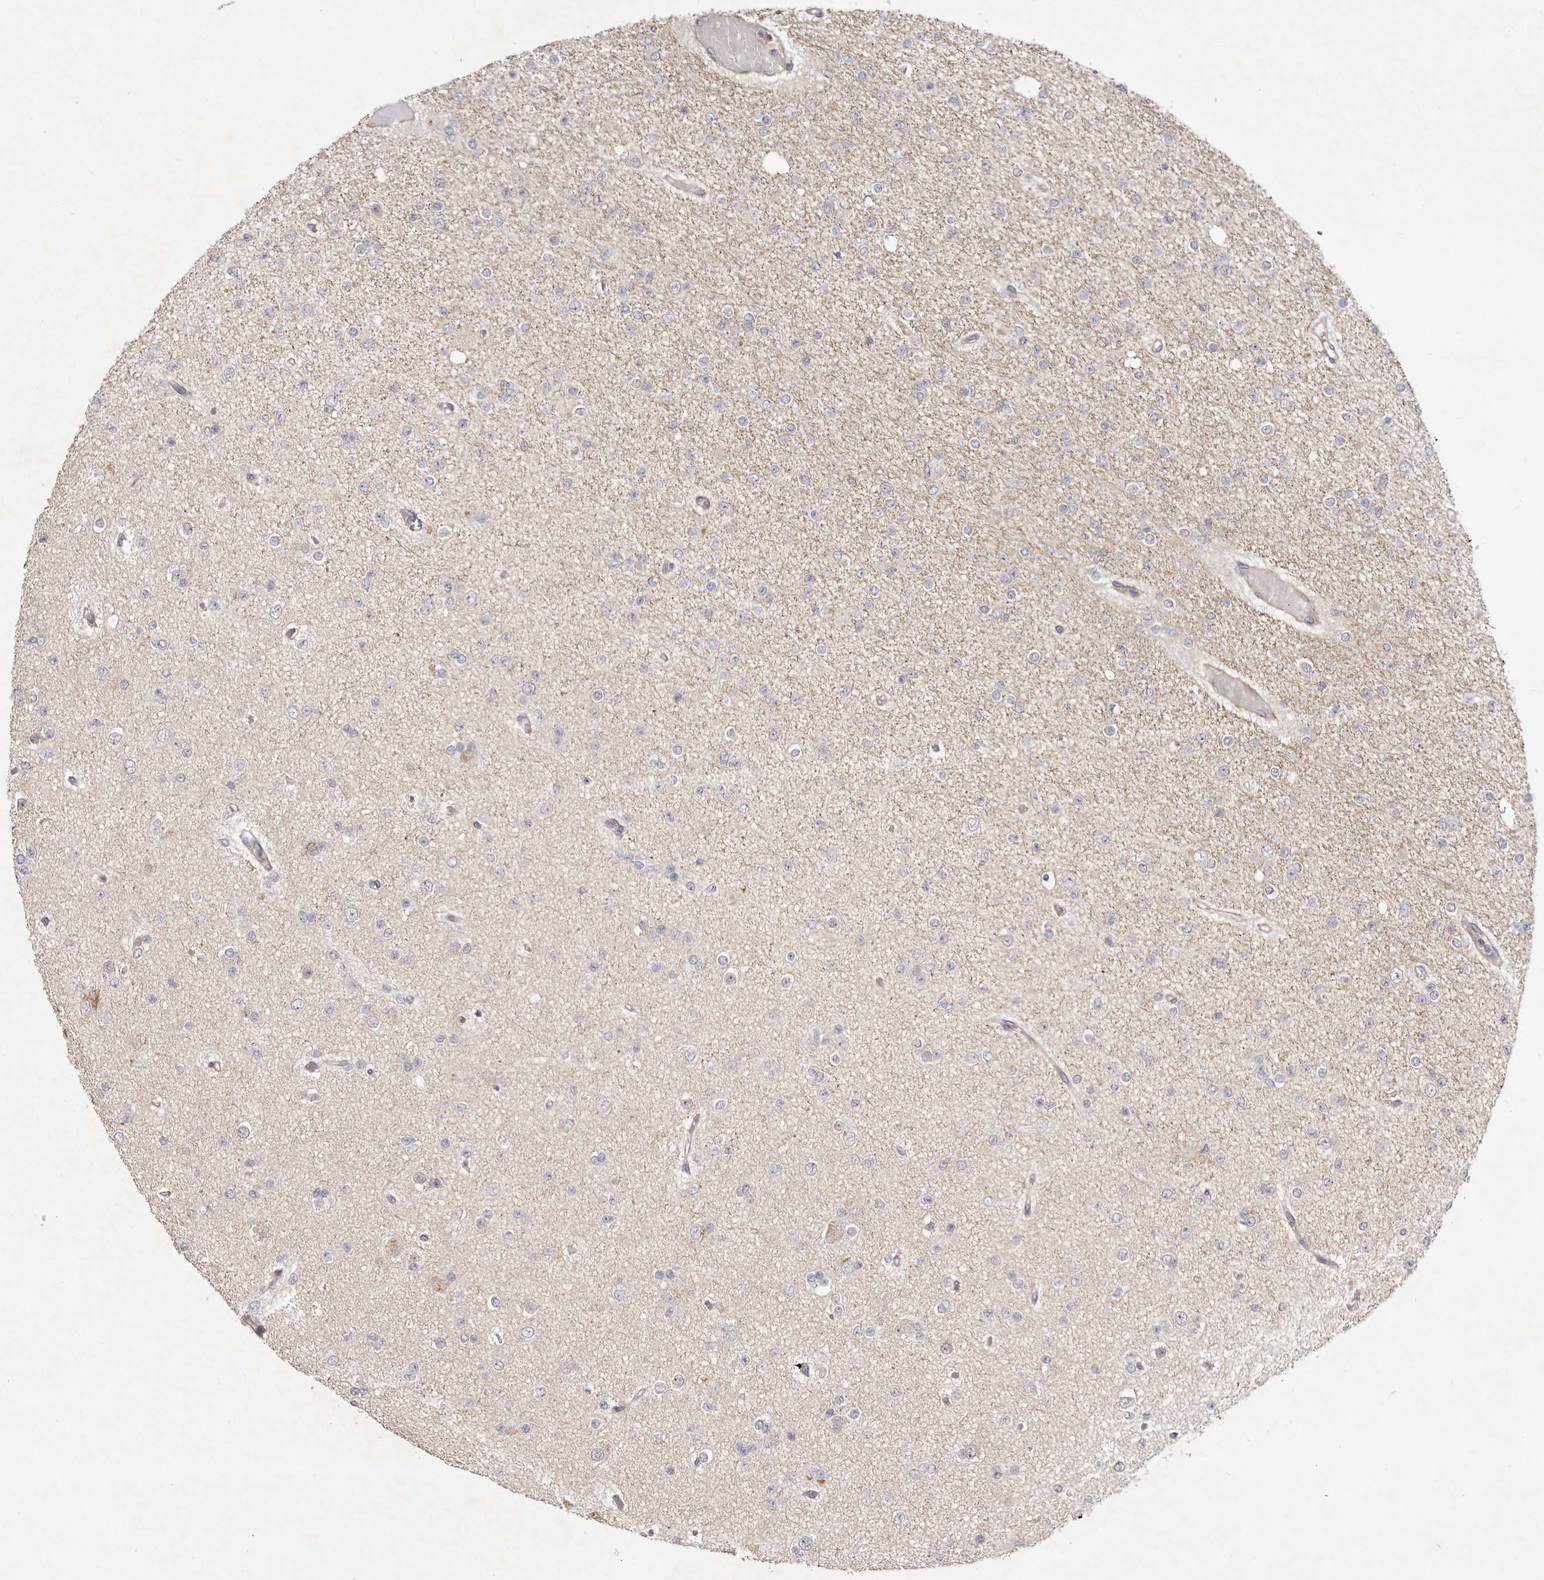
{"staining": {"intensity": "negative", "quantity": "none", "location": "none"}, "tissue": "glioma", "cell_type": "Tumor cells", "image_type": "cancer", "snomed": [{"axis": "morphology", "description": "Glioma, malignant, Low grade"}, {"axis": "topography", "description": "Brain"}], "caption": "Immunohistochemistry histopathology image of glioma stained for a protein (brown), which reveals no expression in tumor cells.", "gene": "ADAMTS9", "patient": {"sex": "female", "age": 22}}